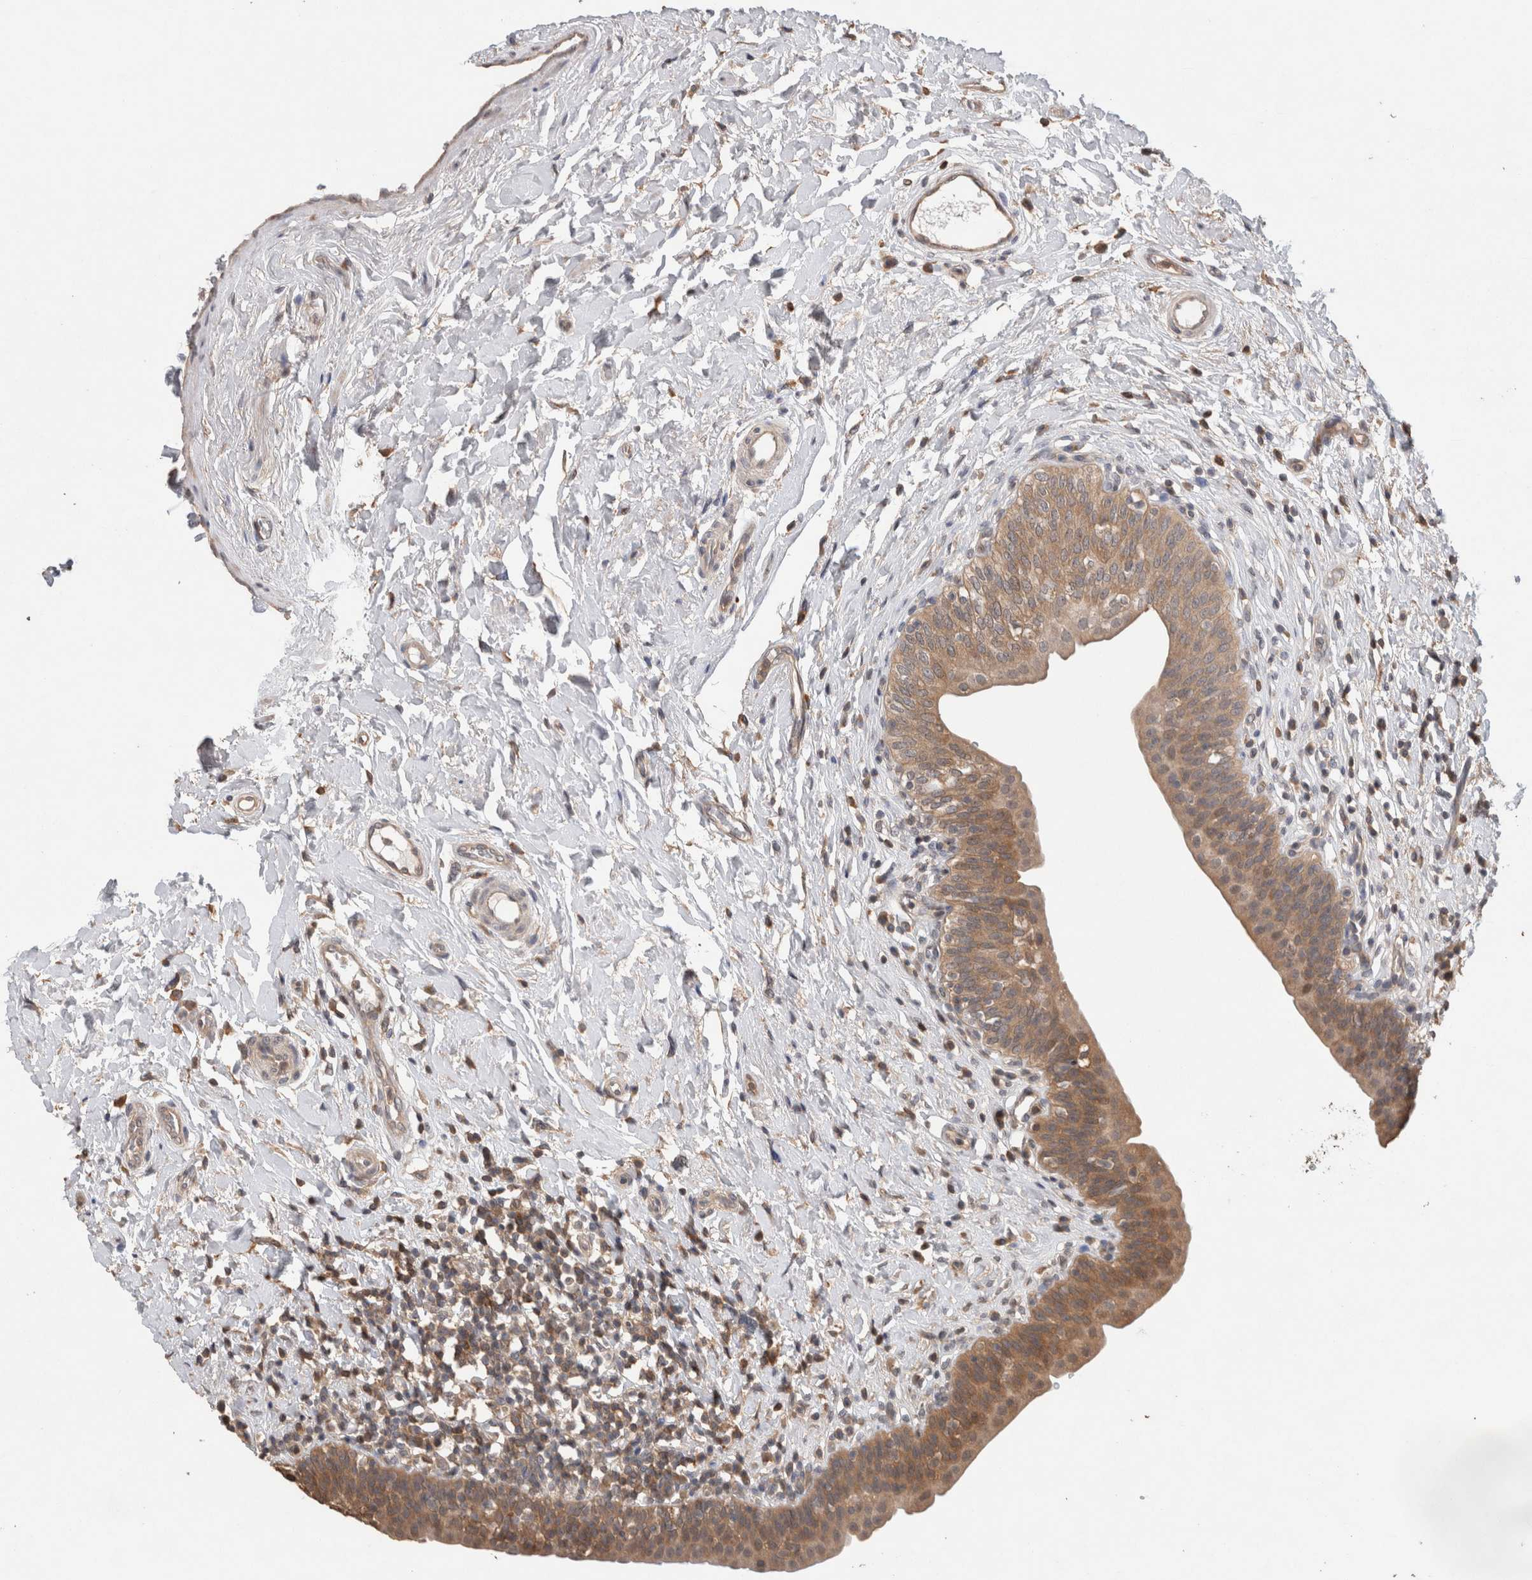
{"staining": {"intensity": "moderate", "quantity": ">75%", "location": "cytoplasmic/membranous"}, "tissue": "urinary bladder", "cell_type": "Urothelial cells", "image_type": "normal", "snomed": [{"axis": "morphology", "description": "Normal tissue, NOS"}, {"axis": "topography", "description": "Urinary bladder"}], "caption": "The histopathology image shows staining of normal urinary bladder, revealing moderate cytoplasmic/membranous protein staining (brown color) within urothelial cells.", "gene": "TRIM5", "patient": {"sex": "male", "age": 83}}